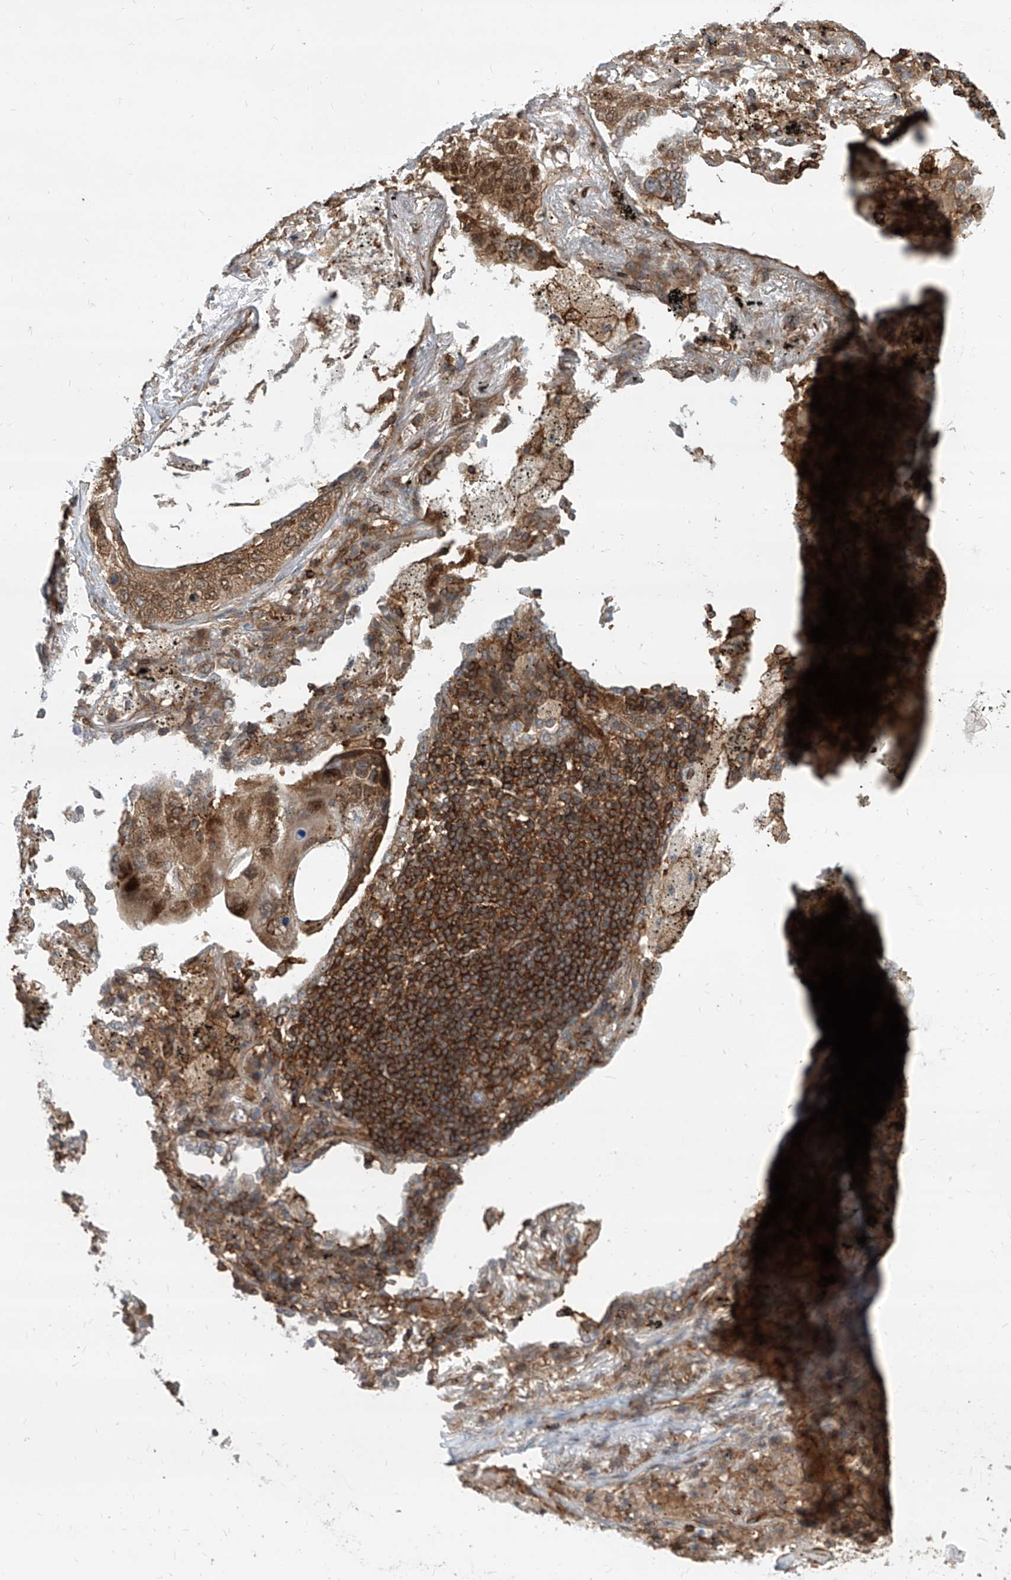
{"staining": {"intensity": "moderate", "quantity": ">75%", "location": "cytoplasmic/membranous"}, "tissue": "lung cancer", "cell_type": "Tumor cells", "image_type": "cancer", "snomed": [{"axis": "morphology", "description": "Squamous cell carcinoma, NOS"}, {"axis": "topography", "description": "Lung"}], "caption": "Tumor cells demonstrate medium levels of moderate cytoplasmic/membranous positivity in approximately >75% of cells in lung cancer.", "gene": "MAGED2", "patient": {"sex": "female", "age": 63}}